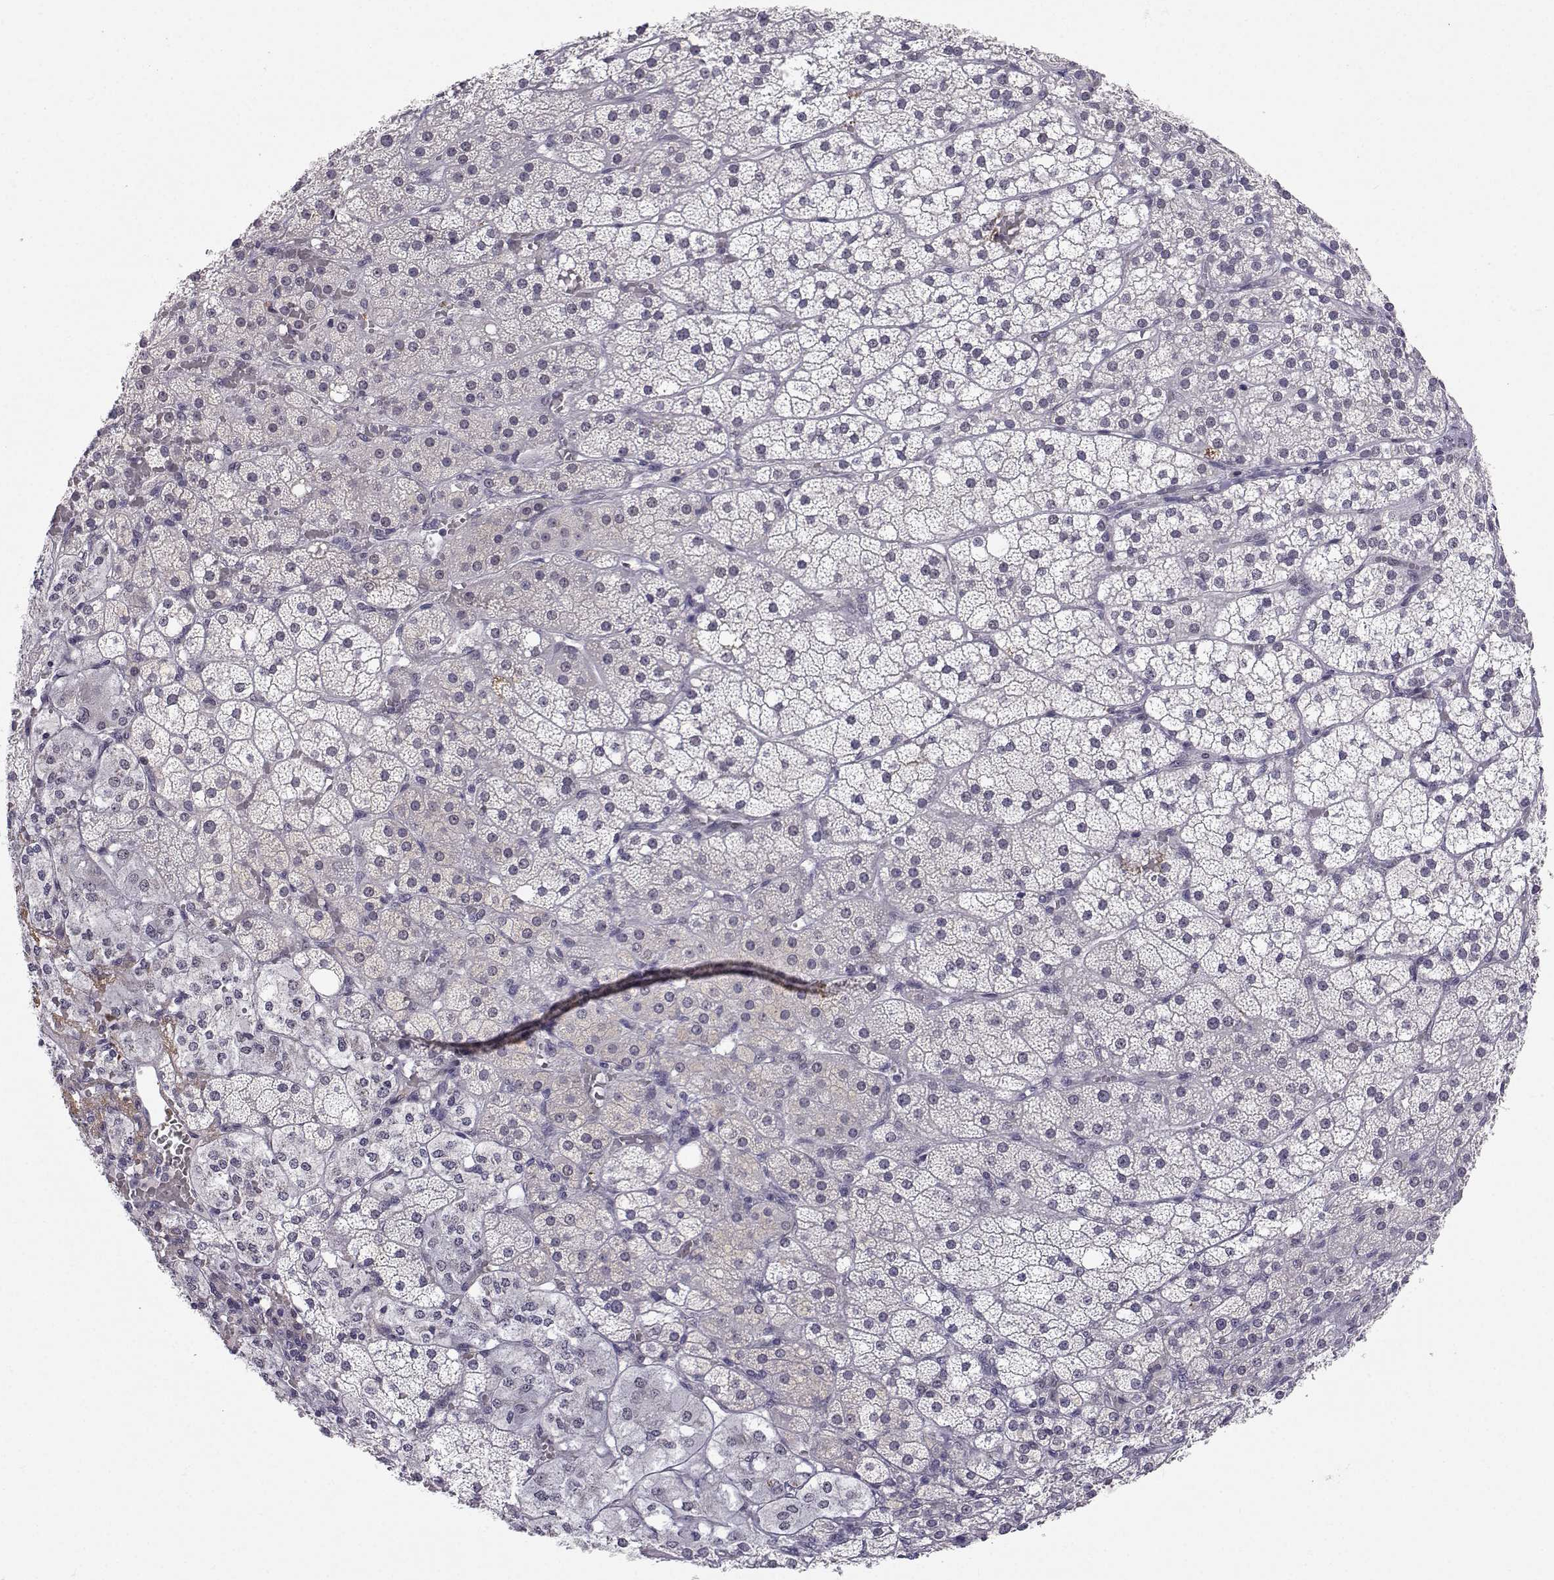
{"staining": {"intensity": "weak", "quantity": "<25%", "location": "cytoplasmic/membranous"}, "tissue": "adrenal gland", "cell_type": "Glandular cells", "image_type": "normal", "snomed": [{"axis": "morphology", "description": "Normal tissue, NOS"}, {"axis": "topography", "description": "Adrenal gland"}], "caption": "Adrenal gland was stained to show a protein in brown. There is no significant expression in glandular cells. (Stains: DAB immunohistochemistry (IHC) with hematoxylin counter stain, Microscopy: brightfield microscopy at high magnification).", "gene": "SLC6A3", "patient": {"sex": "male", "age": 53}}